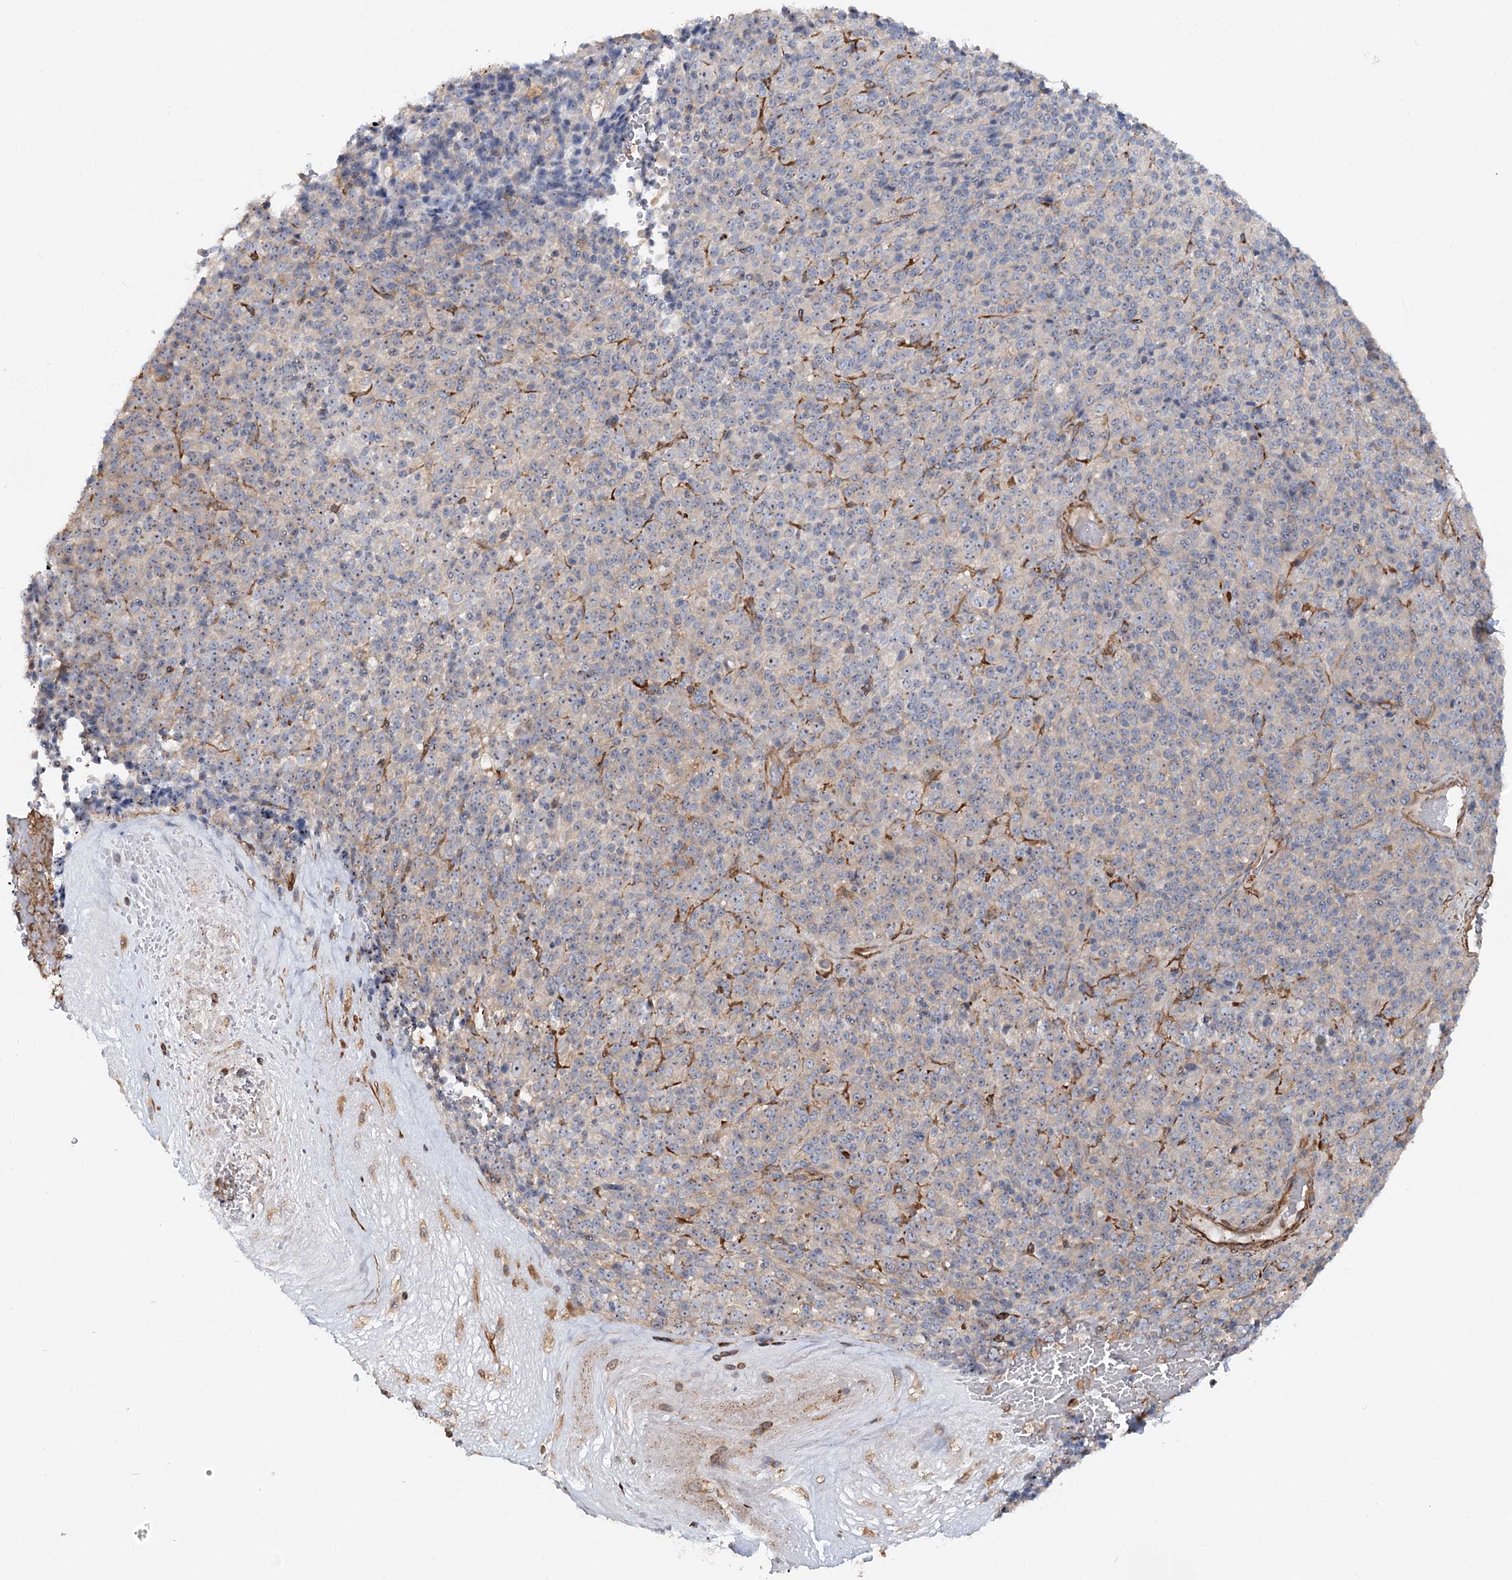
{"staining": {"intensity": "negative", "quantity": "none", "location": "none"}, "tissue": "melanoma", "cell_type": "Tumor cells", "image_type": "cancer", "snomed": [{"axis": "morphology", "description": "Malignant melanoma, Metastatic site"}, {"axis": "topography", "description": "Brain"}], "caption": "Immunohistochemistry of melanoma exhibits no staining in tumor cells.", "gene": "WDR36", "patient": {"sex": "female", "age": 56}}